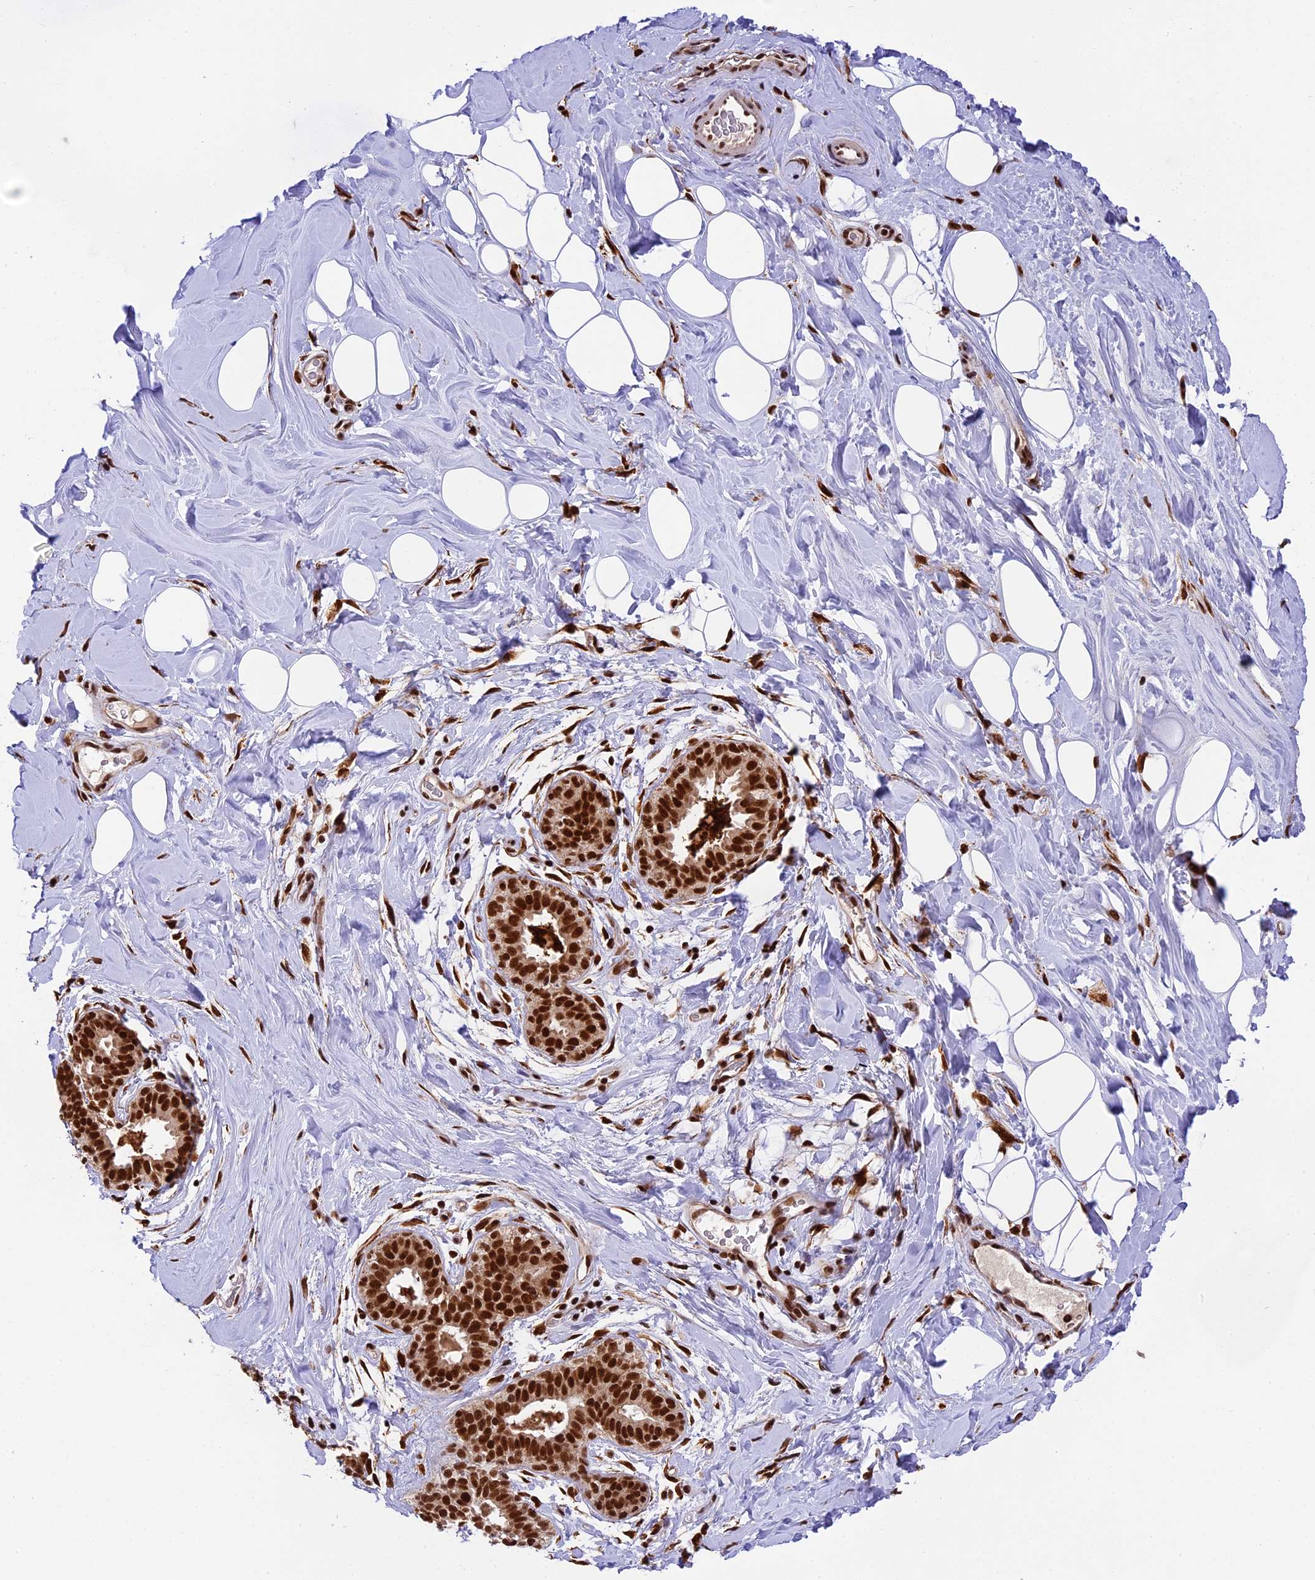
{"staining": {"intensity": "moderate", "quantity": ">75%", "location": "nuclear"}, "tissue": "adipose tissue", "cell_type": "Adipocytes", "image_type": "normal", "snomed": [{"axis": "morphology", "description": "Normal tissue, NOS"}, {"axis": "topography", "description": "Breast"}], "caption": "This histopathology image exhibits immunohistochemistry staining of unremarkable adipose tissue, with medium moderate nuclear positivity in approximately >75% of adipocytes.", "gene": "RAMACL", "patient": {"sex": "female", "age": 26}}